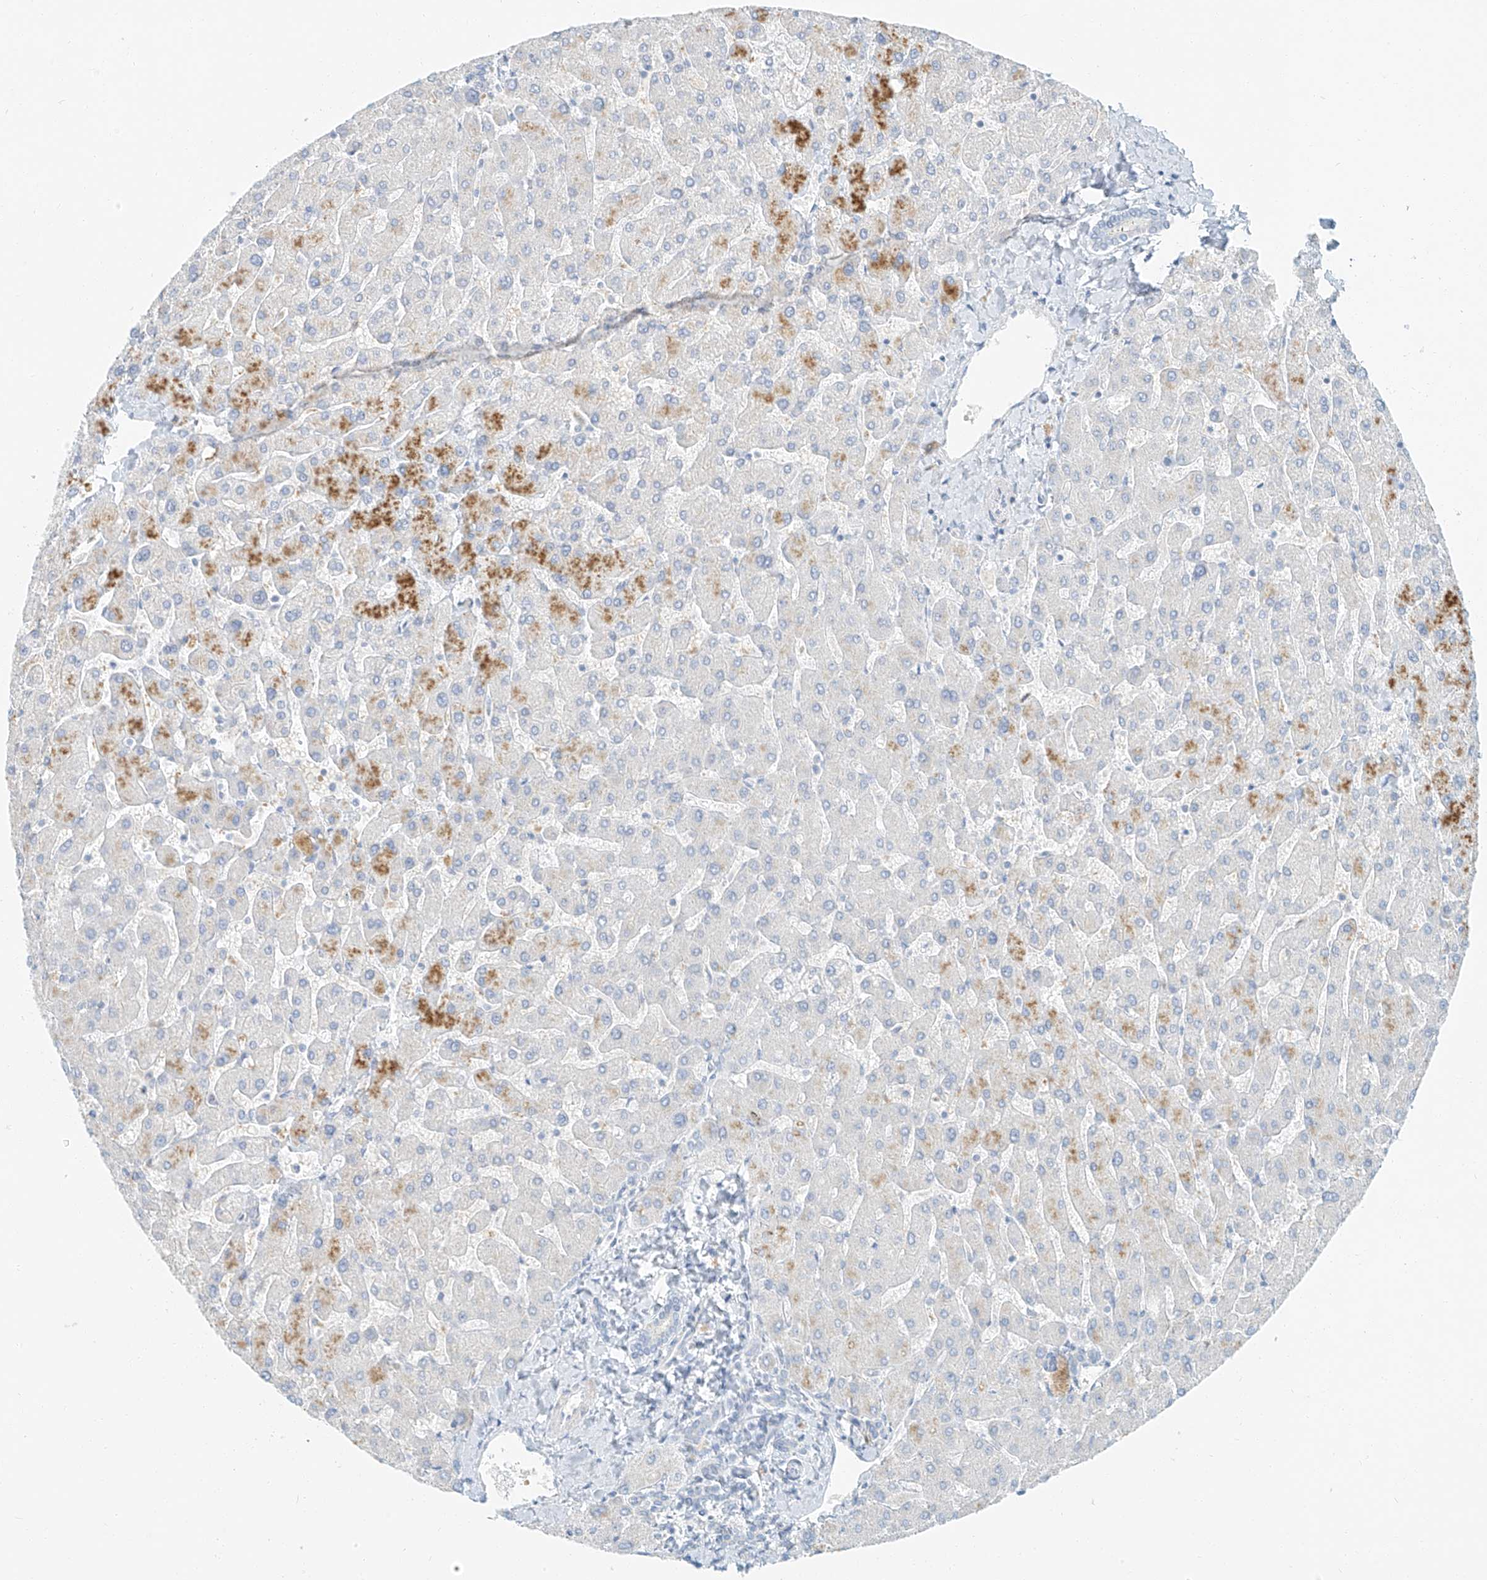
{"staining": {"intensity": "negative", "quantity": "none", "location": "none"}, "tissue": "liver", "cell_type": "Cholangiocytes", "image_type": "normal", "snomed": [{"axis": "morphology", "description": "Normal tissue, NOS"}, {"axis": "topography", "description": "Liver"}], "caption": "The immunohistochemistry image has no significant expression in cholangiocytes of liver.", "gene": "PGC", "patient": {"sex": "male", "age": 55}}